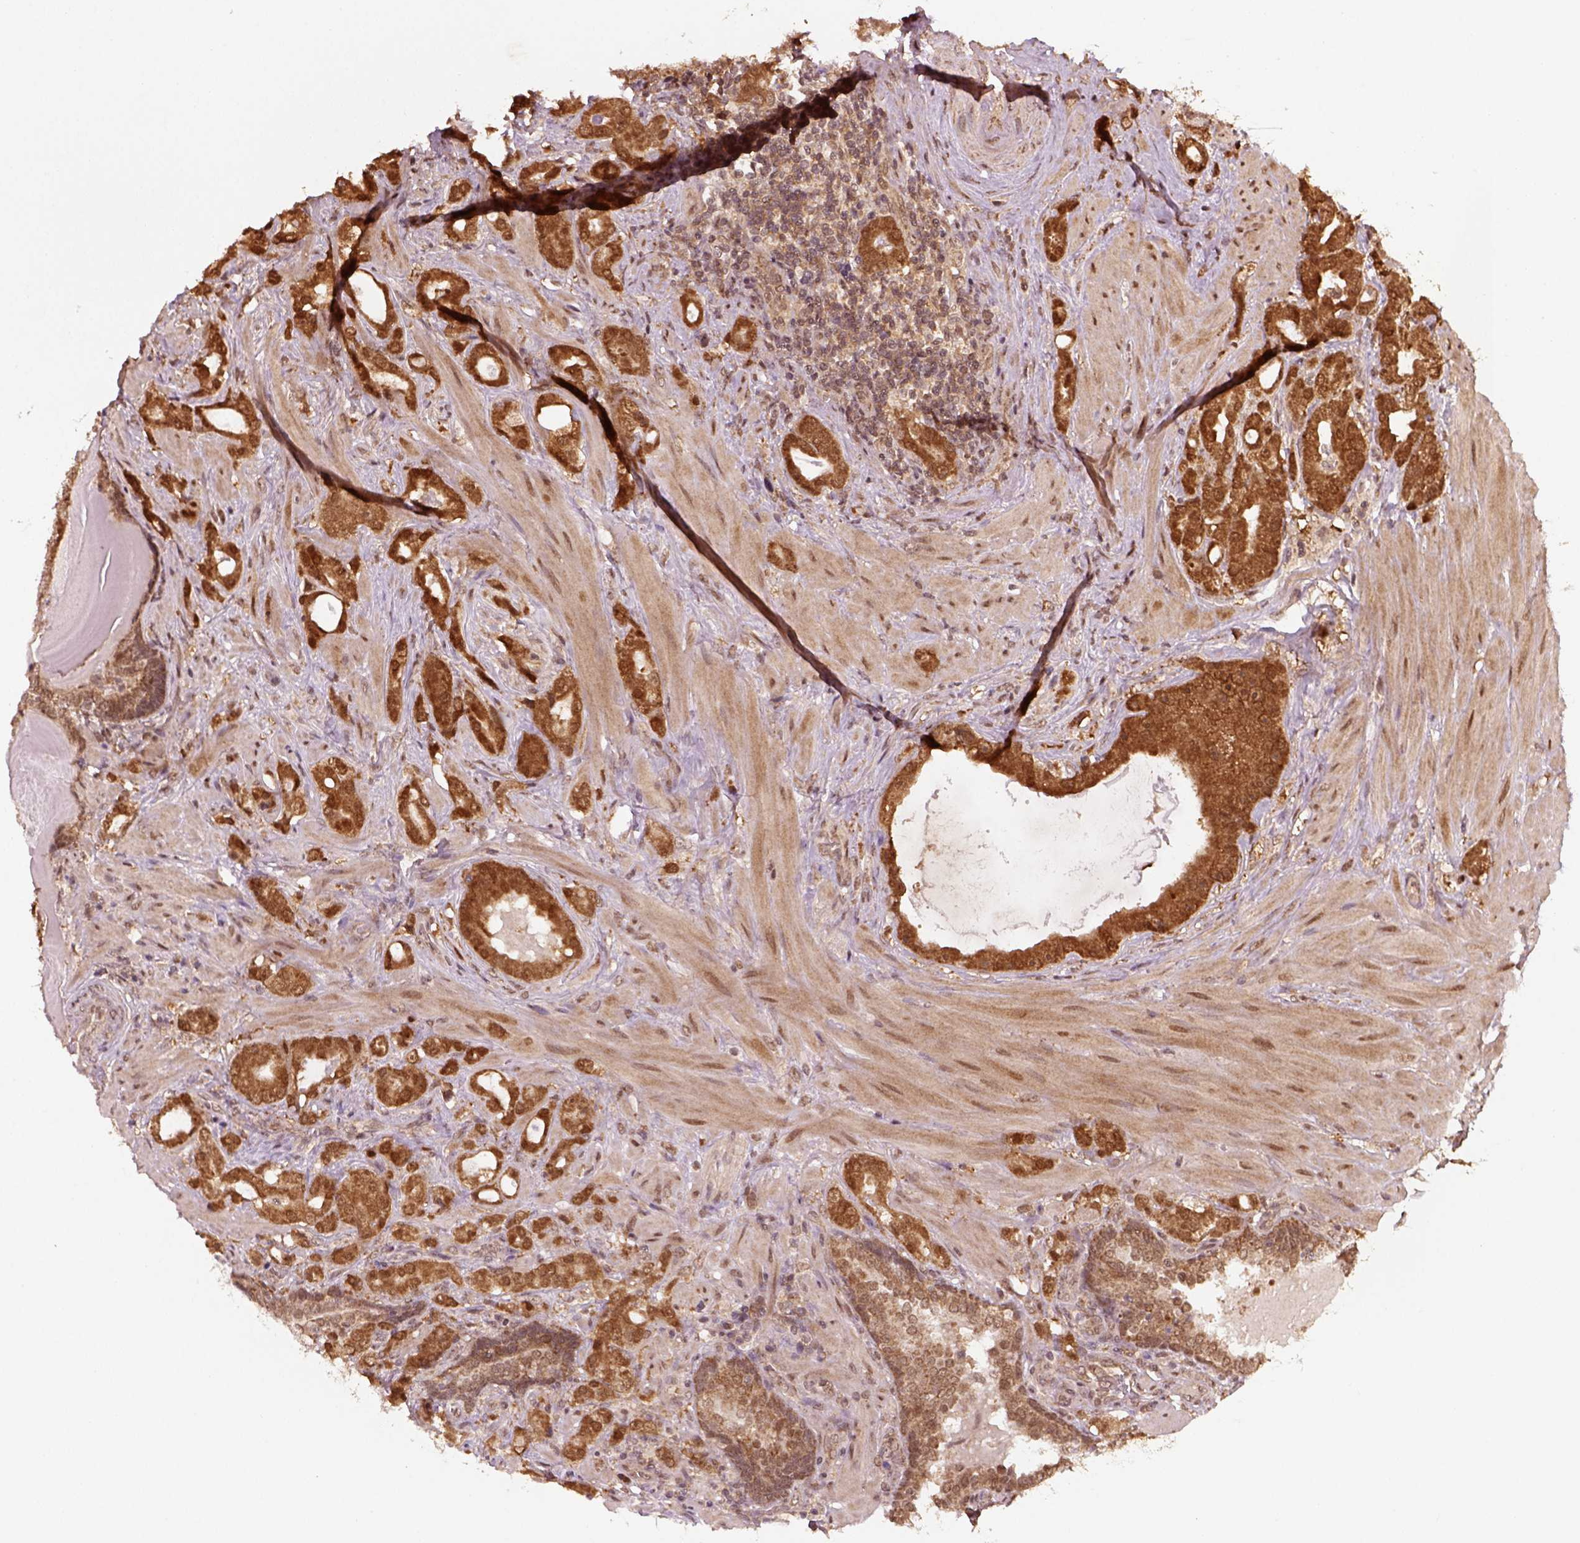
{"staining": {"intensity": "strong", "quantity": ">75%", "location": "cytoplasmic/membranous,nuclear"}, "tissue": "prostate cancer", "cell_type": "Tumor cells", "image_type": "cancer", "snomed": [{"axis": "morphology", "description": "Adenocarcinoma, NOS"}, {"axis": "topography", "description": "Prostate"}], "caption": "Approximately >75% of tumor cells in adenocarcinoma (prostate) demonstrate strong cytoplasmic/membranous and nuclear protein staining as visualized by brown immunohistochemical staining.", "gene": "NUDT9", "patient": {"sex": "male", "age": 57}}